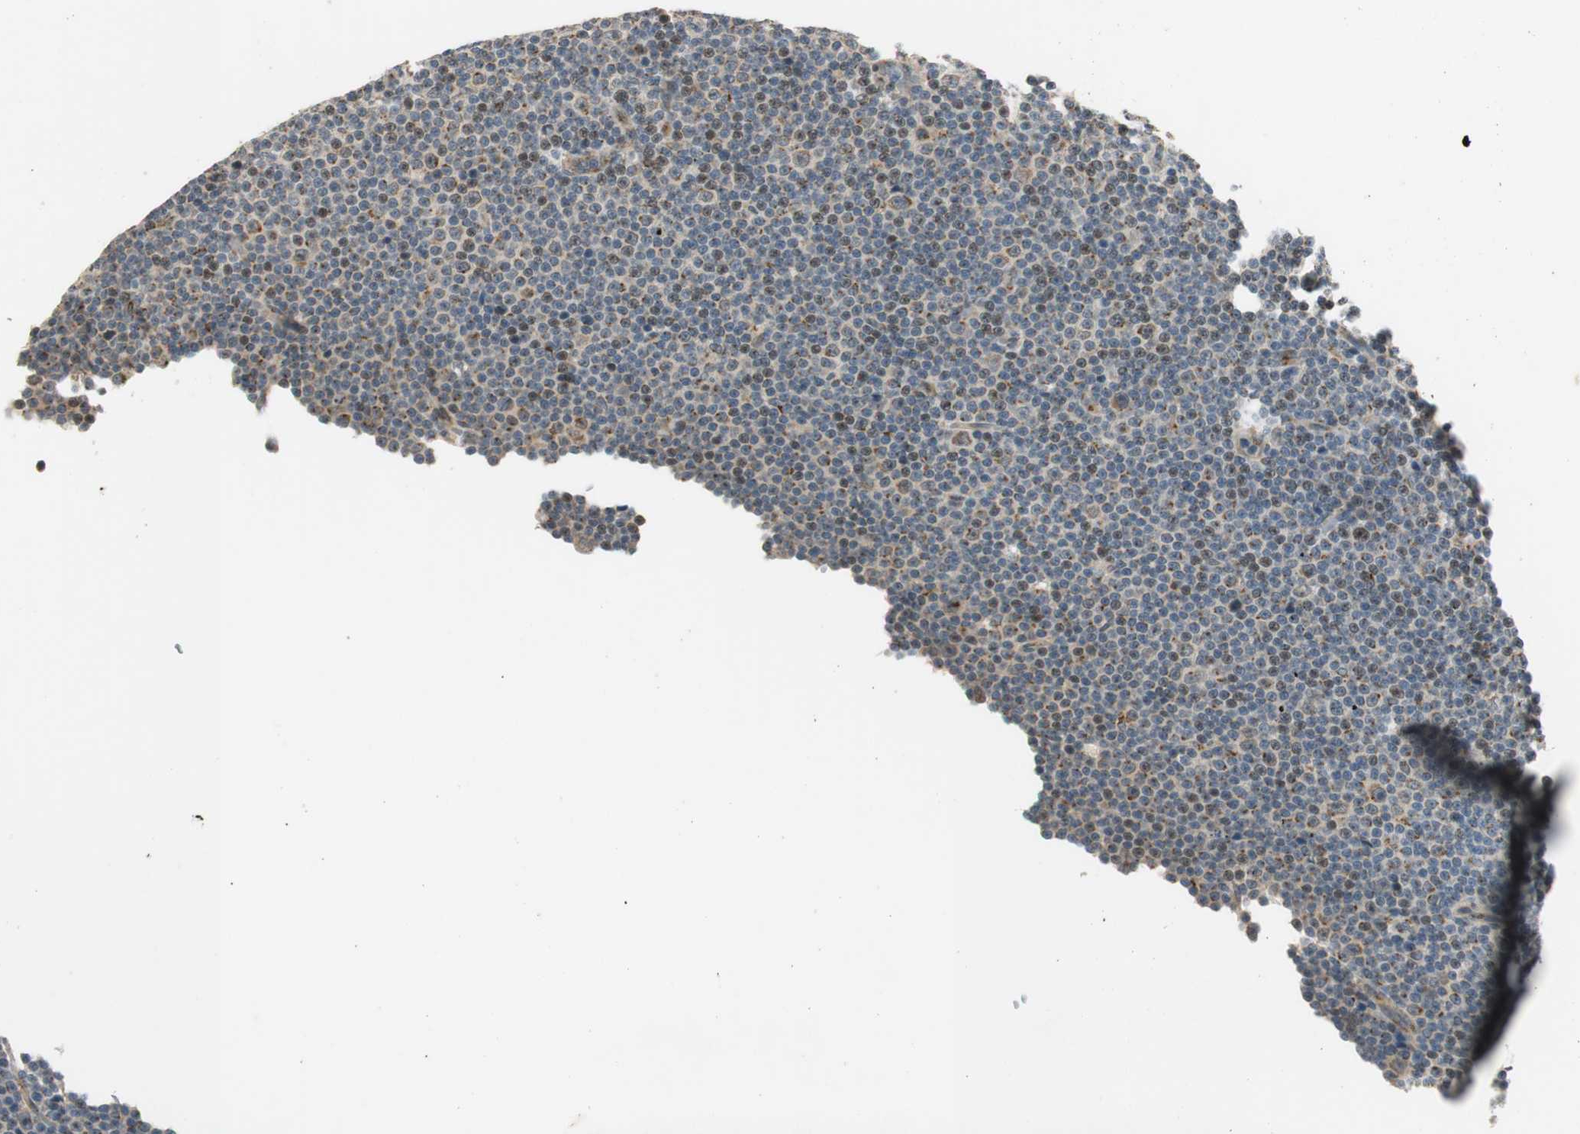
{"staining": {"intensity": "weak", "quantity": "<25%", "location": "cytoplasmic/membranous"}, "tissue": "lymphoma", "cell_type": "Tumor cells", "image_type": "cancer", "snomed": [{"axis": "morphology", "description": "Malignant lymphoma, non-Hodgkin's type, Low grade"}, {"axis": "topography", "description": "Lymph node"}], "caption": "Immunohistochemistry of human lymphoma shows no staining in tumor cells. Brightfield microscopy of immunohistochemistry stained with DAB (brown) and hematoxylin (blue), captured at high magnification.", "gene": "NEO1", "patient": {"sex": "female", "age": 67}}